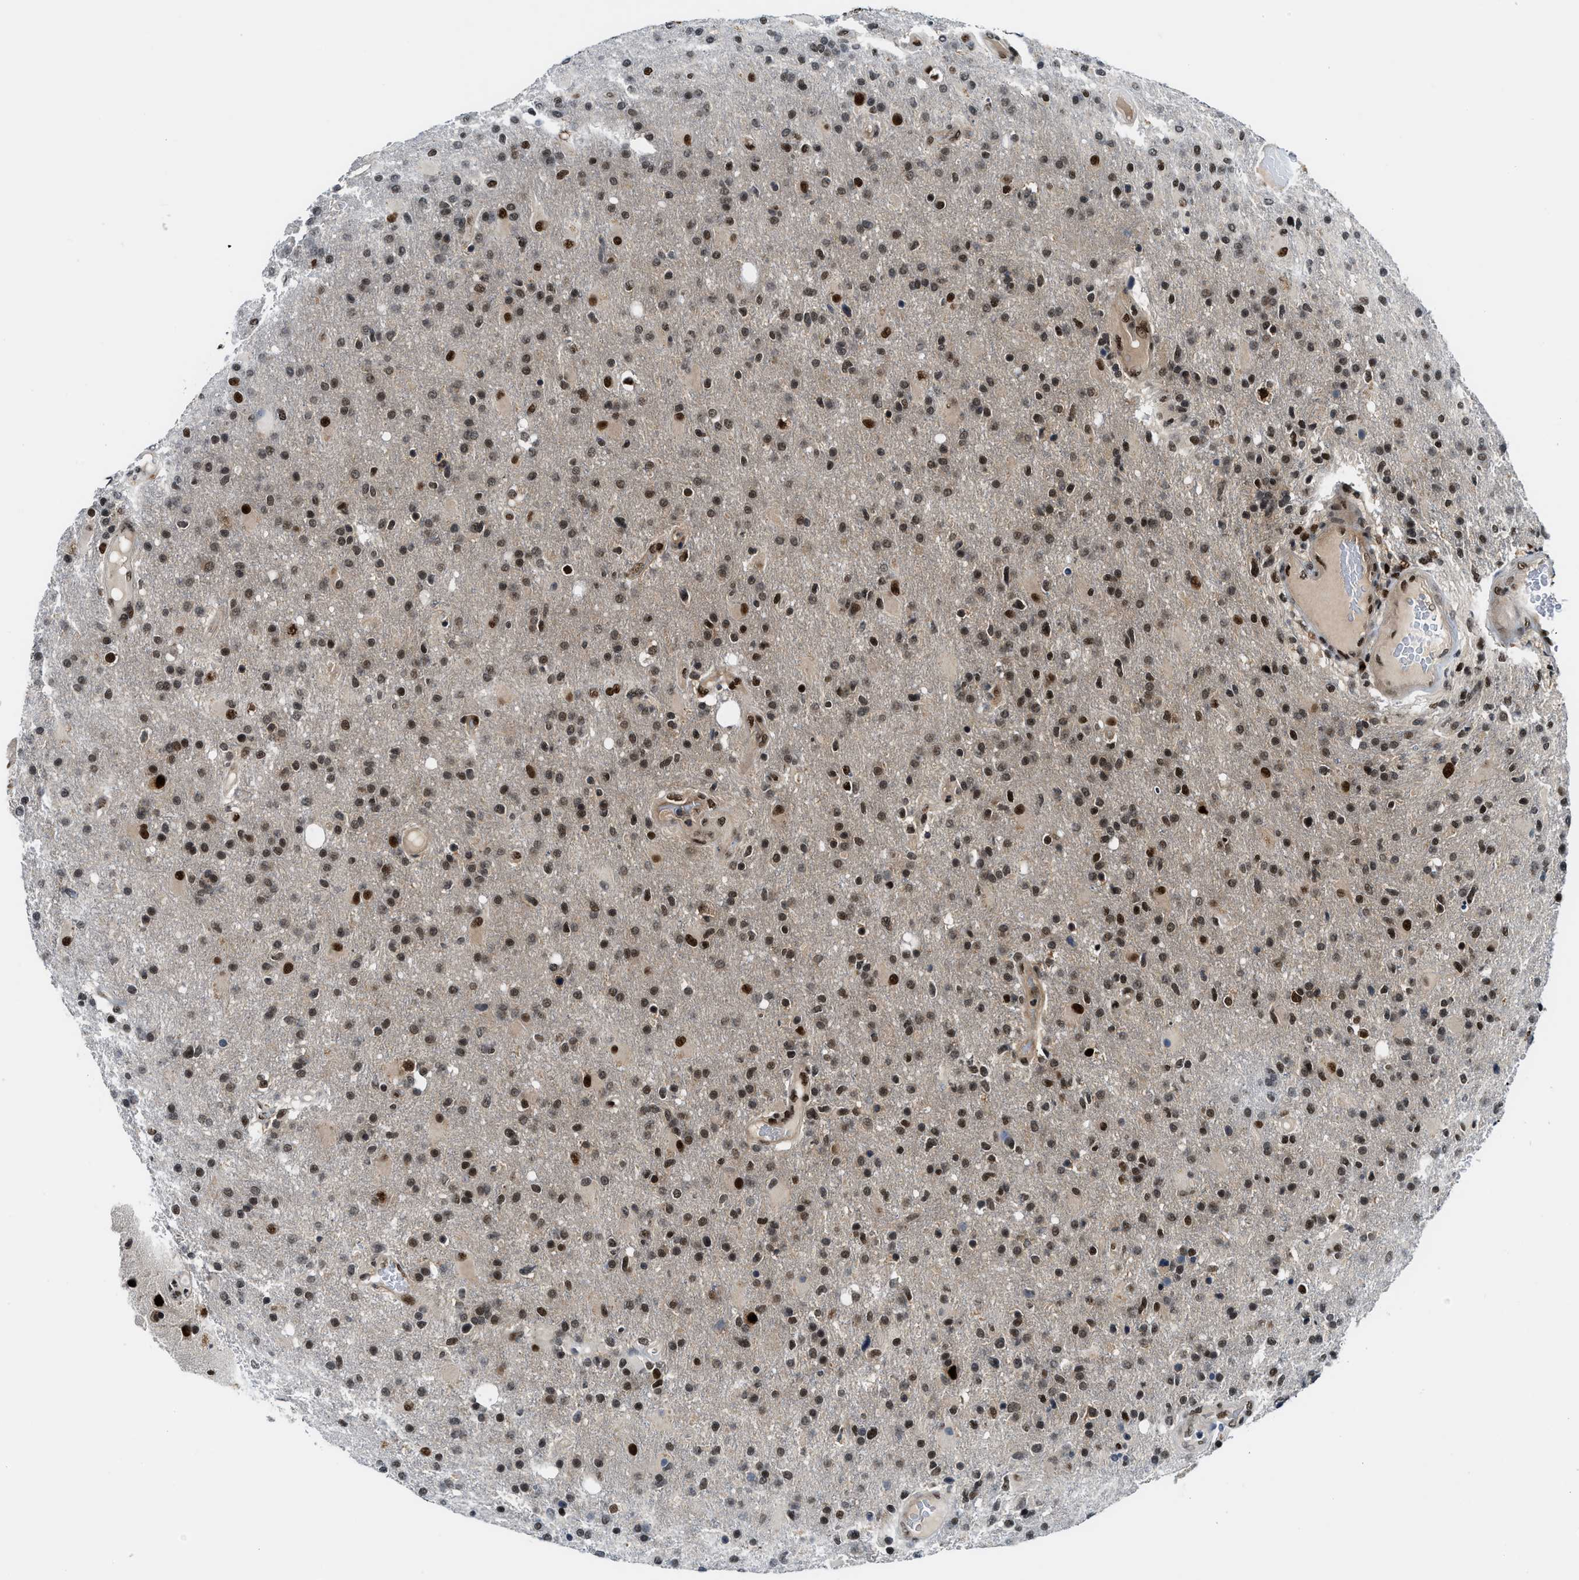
{"staining": {"intensity": "strong", "quantity": ">75%", "location": "nuclear"}, "tissue": "glioma", "cell_type": "Tumor cells", "image_type": "cancer", "snomed": [{"axis": "morphology", "description": "Glioma, malignant, High grade"}, {"axis": "topography", "description": "Brain"}], "caption": "This histopathology image displays IHC staining of glioma, with high strong nuclear positivity in approximately >75% of tumor cells.", "gene": "NCOA1", "patient": {"sex": "male", "age": 72}}